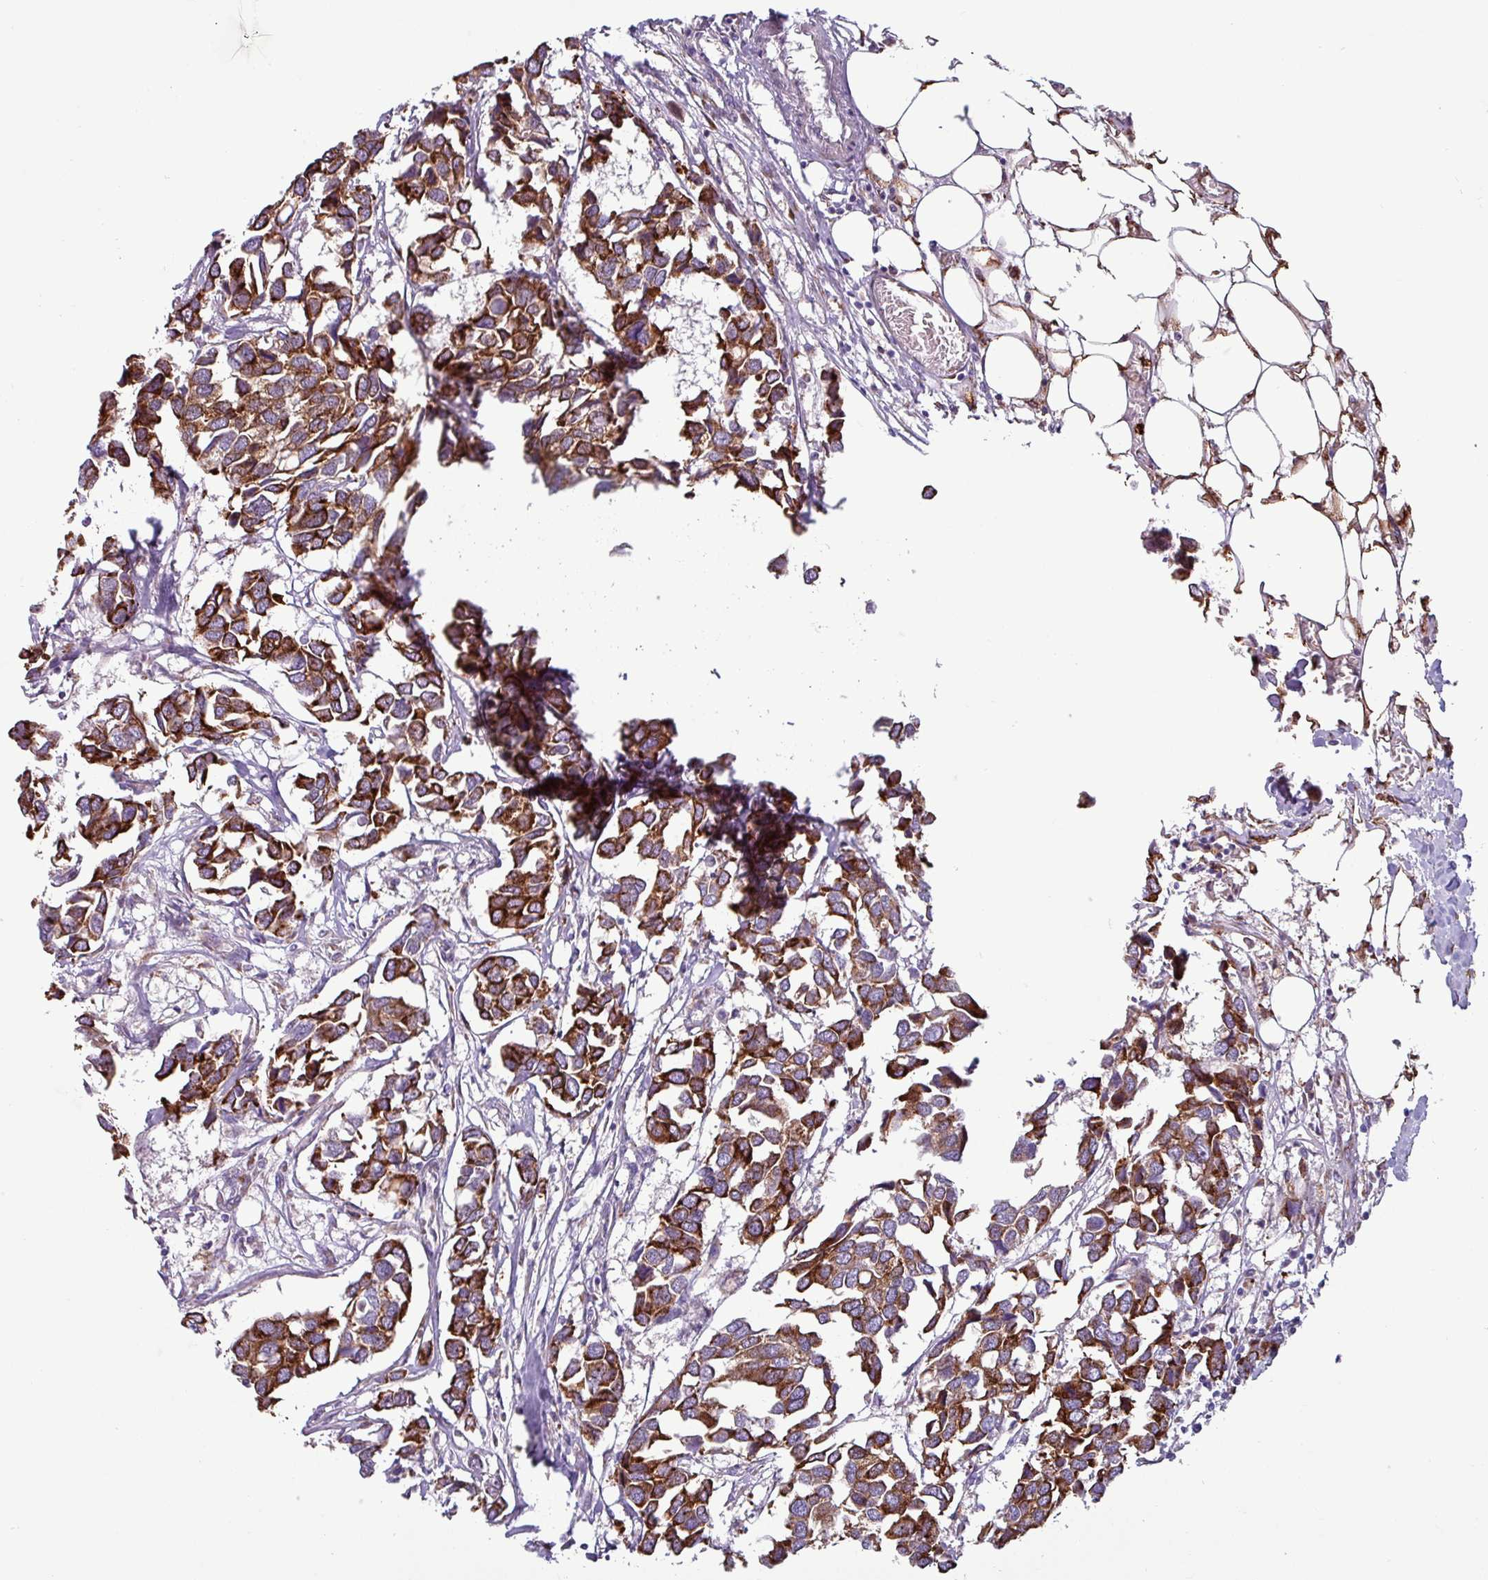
{"staining": {"intensity": "strong", "quantity": ">75%", "location": "cytoplasmic/membranous"}, "tissue": "breast cancer", "cell_type": "Tumor cells", "image_type": "cancer", "snomed": [{"axis": "morphology", "description": "Duct carcinoma"}, {"axis": "topography", "description": "Breast"}], "caption": "DAB (3,3'-diaminobenzidine) immunohistochemical staining of human breast cancer (intraductal carcinoma) reveals strong cytoplasmic/membranous protein expression in approximately >75% of tumor cells.", "gene": "PPP1R35", "patient": {"sex": "female", "age": 83}}